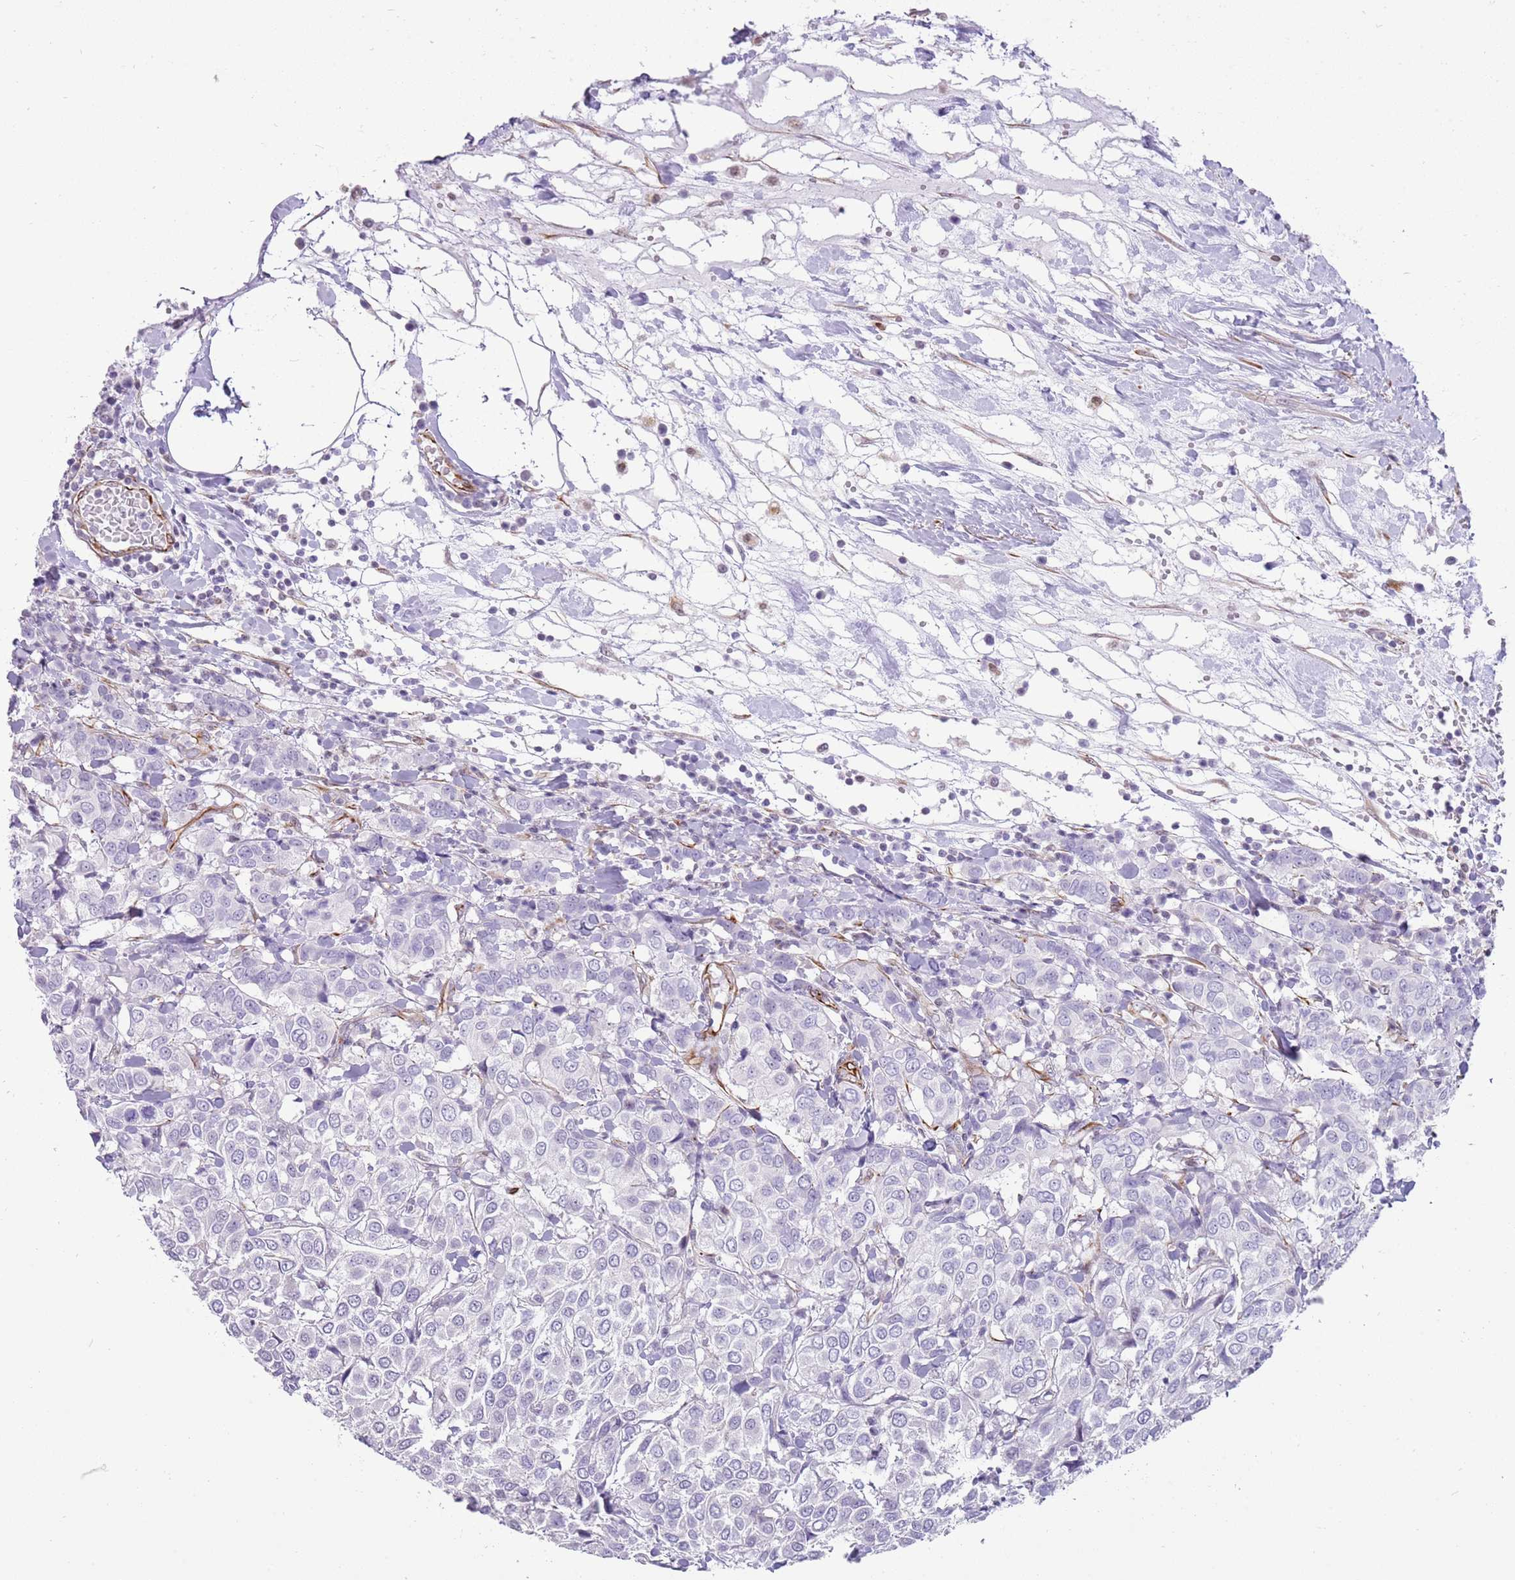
{"staining": {"intensity": "negative", "quantity": "none", "location": "none"}, "tissue": "breast cancer", "cell_type": "Tumor cells", "image_type": "cancer", "snomed": [{"axis": "morphology", "description": "Duct carcinoma"}, {"axis": "topography", "description": "Breast"}], "caption": "Tumor cells are negative for protein expression in human infiltrating ductal carcinoma (breast). (IHC, brightfield microscopy, high magnification).", "gene": "NBPF3", "patient": {"sex": "female", "age": 55}}